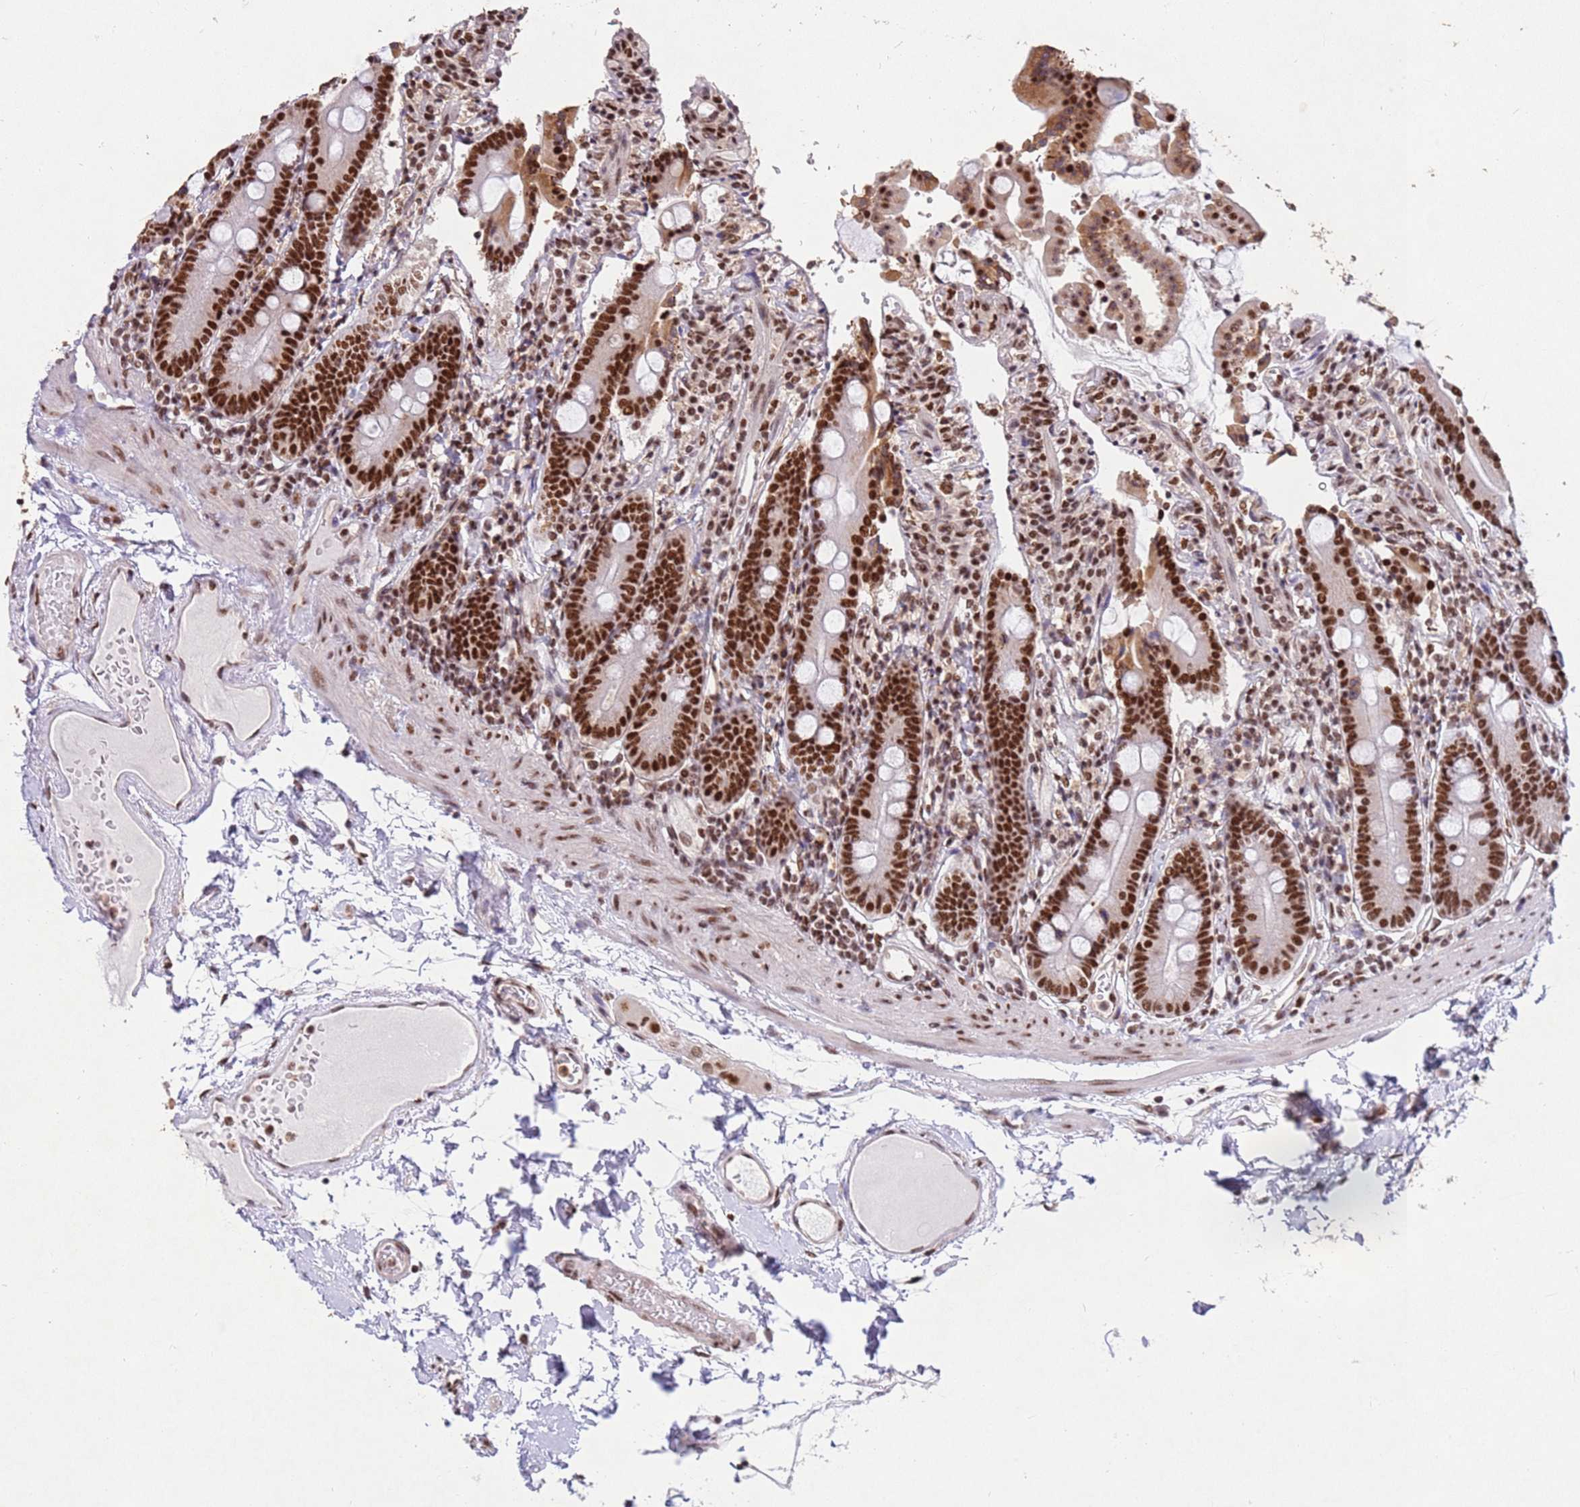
{"staining": {"intensity": "strong", "quantity": ">75%", "location": "nuclear"}, "tissue": "duodenum", "cell_type": "Glandular cells", "image_type": "normal", "snomed": [{"axis": "morphology", "description": "Normal tissue, NOS"}, {"axis": "topography", "description": "Duodenum"}], "caption": "DAB (3,3'-diaminobenzidine) immunohistochemical staining of benign human duodenum exhibits strong nuclear protein expression in about >75% of glandular cells. The staining was performed using DAB, with brown indicating positive protein expression. Nuclei are stained blue with hematoxylin.", "gene": "ESF1", "patient": {"sex": "male", "age": 55}}